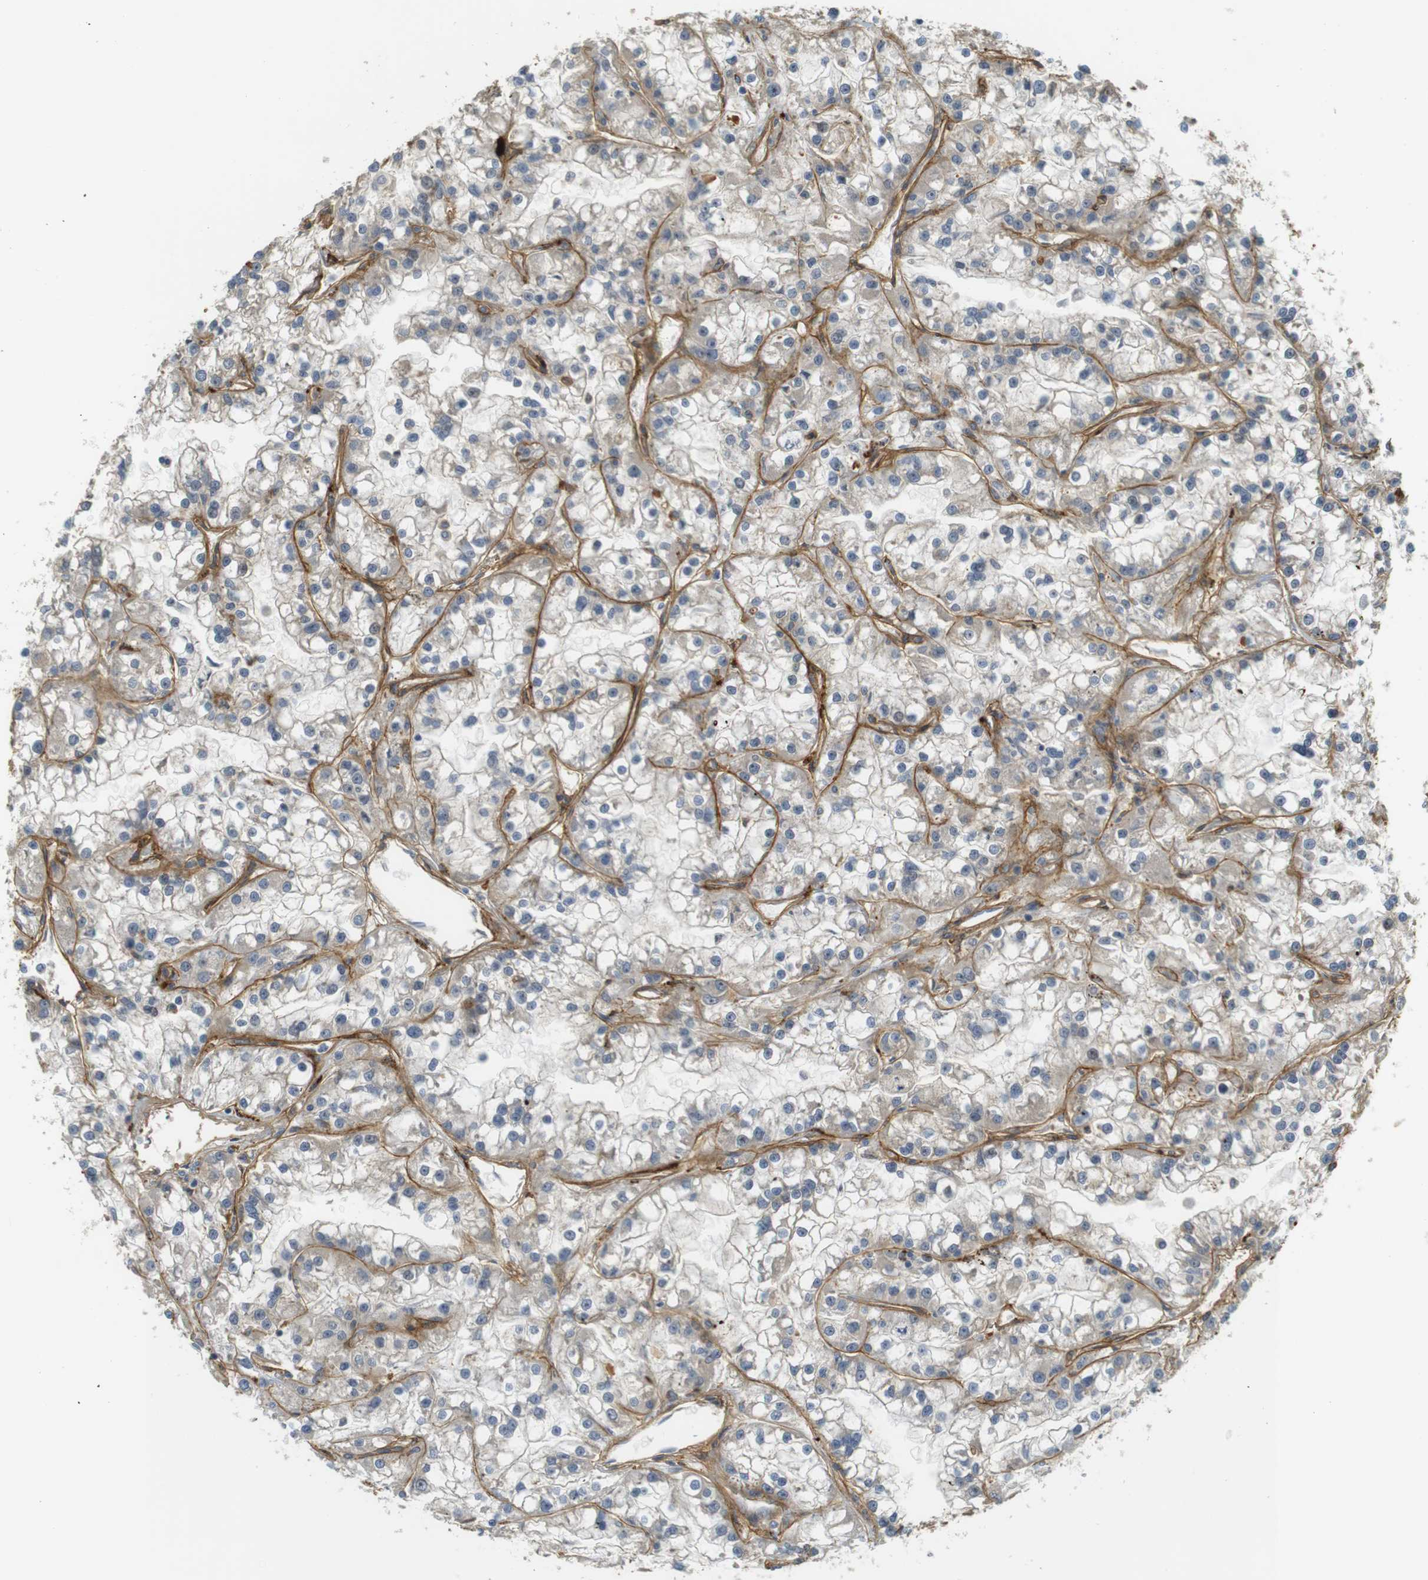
{"staining": {"intensity": "negative", "quantity": "none", "location": "none"}, "tissue": "renal cancer", "cell_type": "Tumor cells", "image_type": "cancer", "snomed": [{"axis": "morphology", "description": "Adenocarcinoma, NOS"}, {"axis": "topography", "description": "Kidney"}], "caption": "Adenocarcinoma (renal) was stained to show a protein in brown. There is no significant expression in tumor cells. (Stains: DAB (3,3'-diaminobenzidine) immunohistochemistry (IHC) with hematoxylin counter stain, Microscopy: brightfield microscopy at high magnification).", "gene": "TSPAN9", "patient": {"sex": "female", "age": 52}}